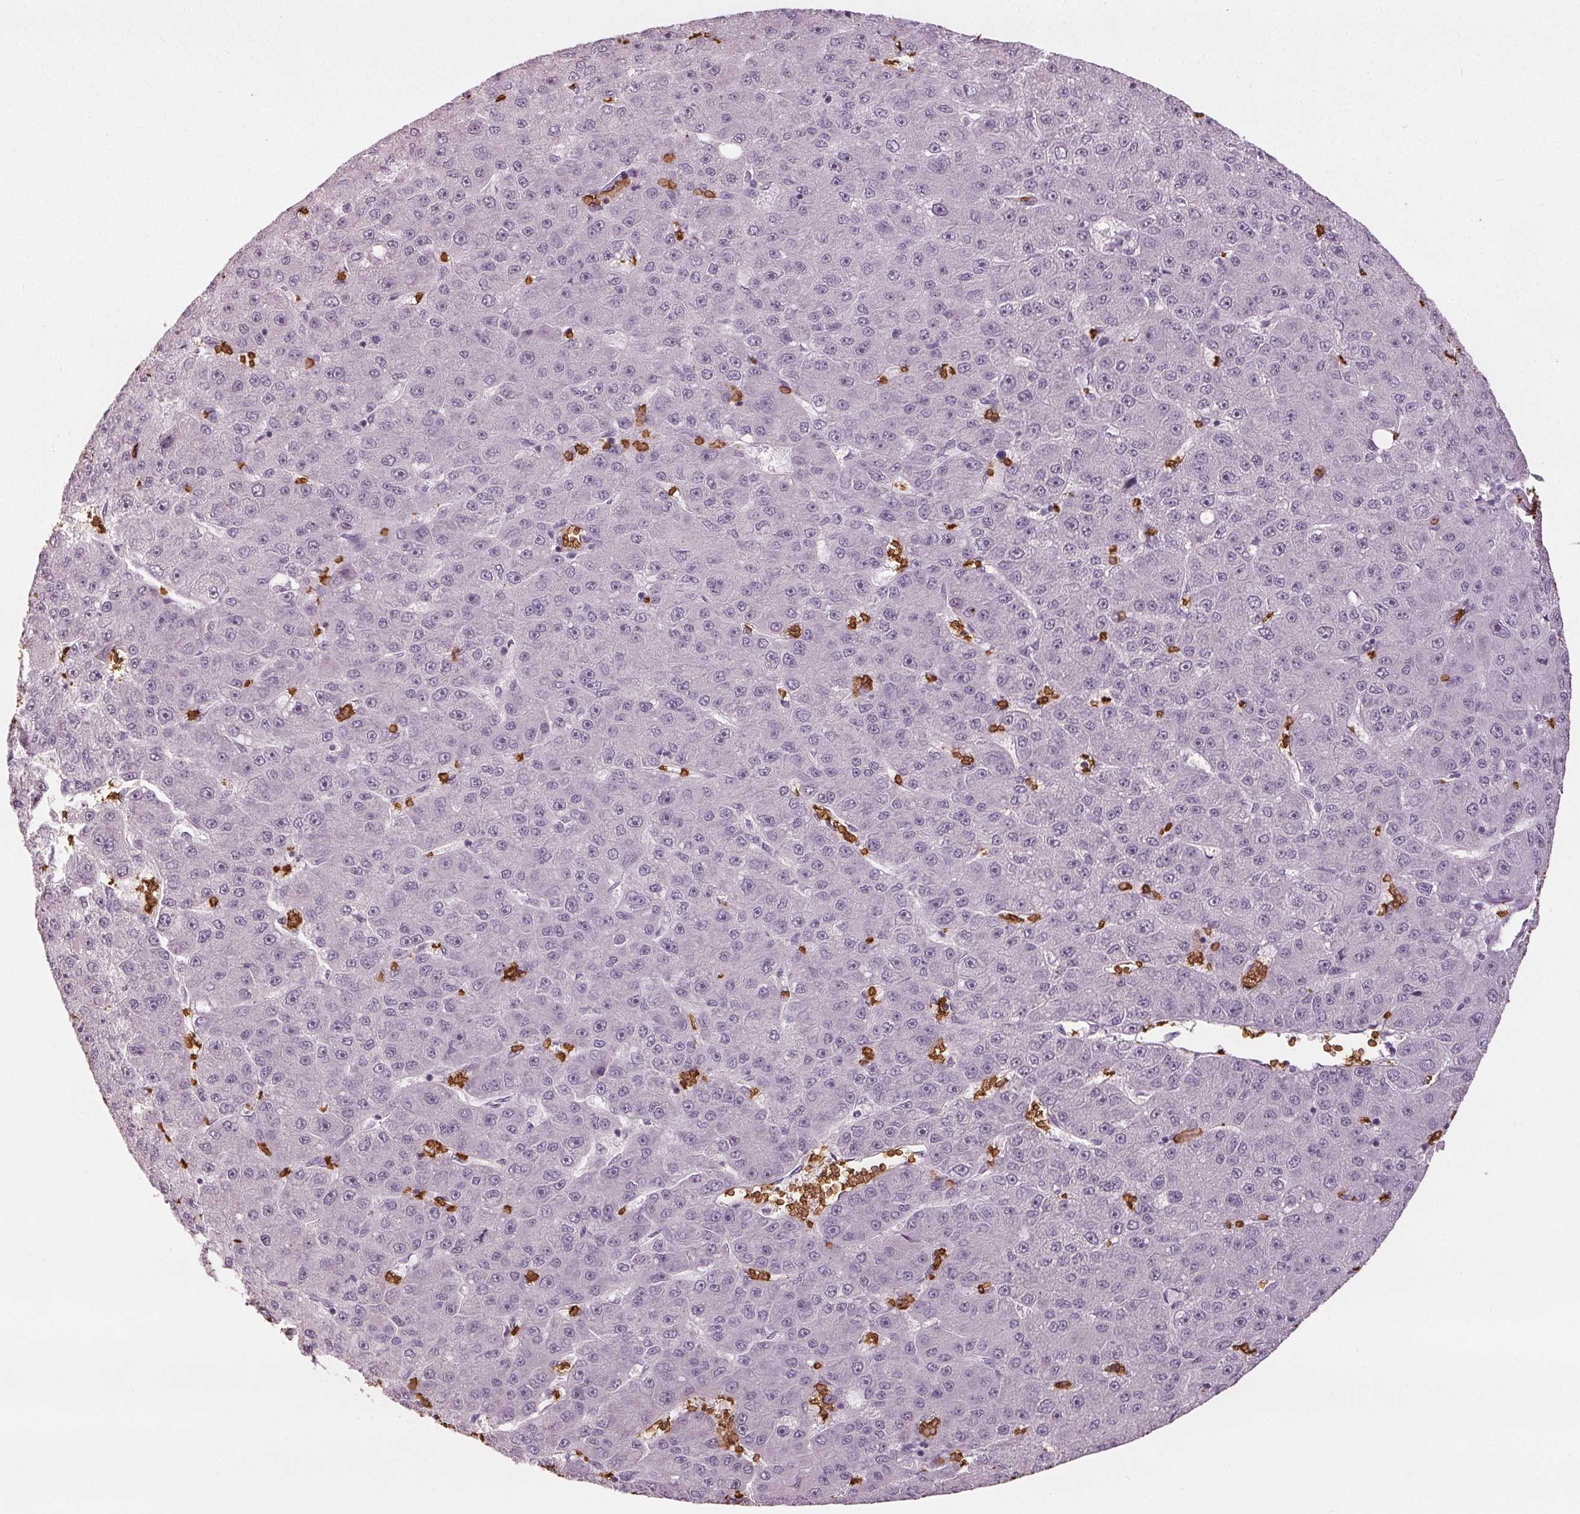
{"staining": {"intensity": "negative", "quantity": "none", "location": "none"}, "tissue": "liver cancer", "cell_type": "Tumor cells", "image_type": "cancer", "snomed": [{"axis": "morphology", "description": "Carcinoma, Hepatocellular, NOS"}, {"axis": "topography", "description": "Liver"}], "caption": "High magnification brightfield microscopy of liver hepatocellular carcinoma stained with DAB (3,3'-diaminobenzidine) (brown) and counterstained with hematoxylin (blue): tumor cells show no significant positivity.", "gene": "SLC4A1", "patient": {"sex": "male", "age": 67}}